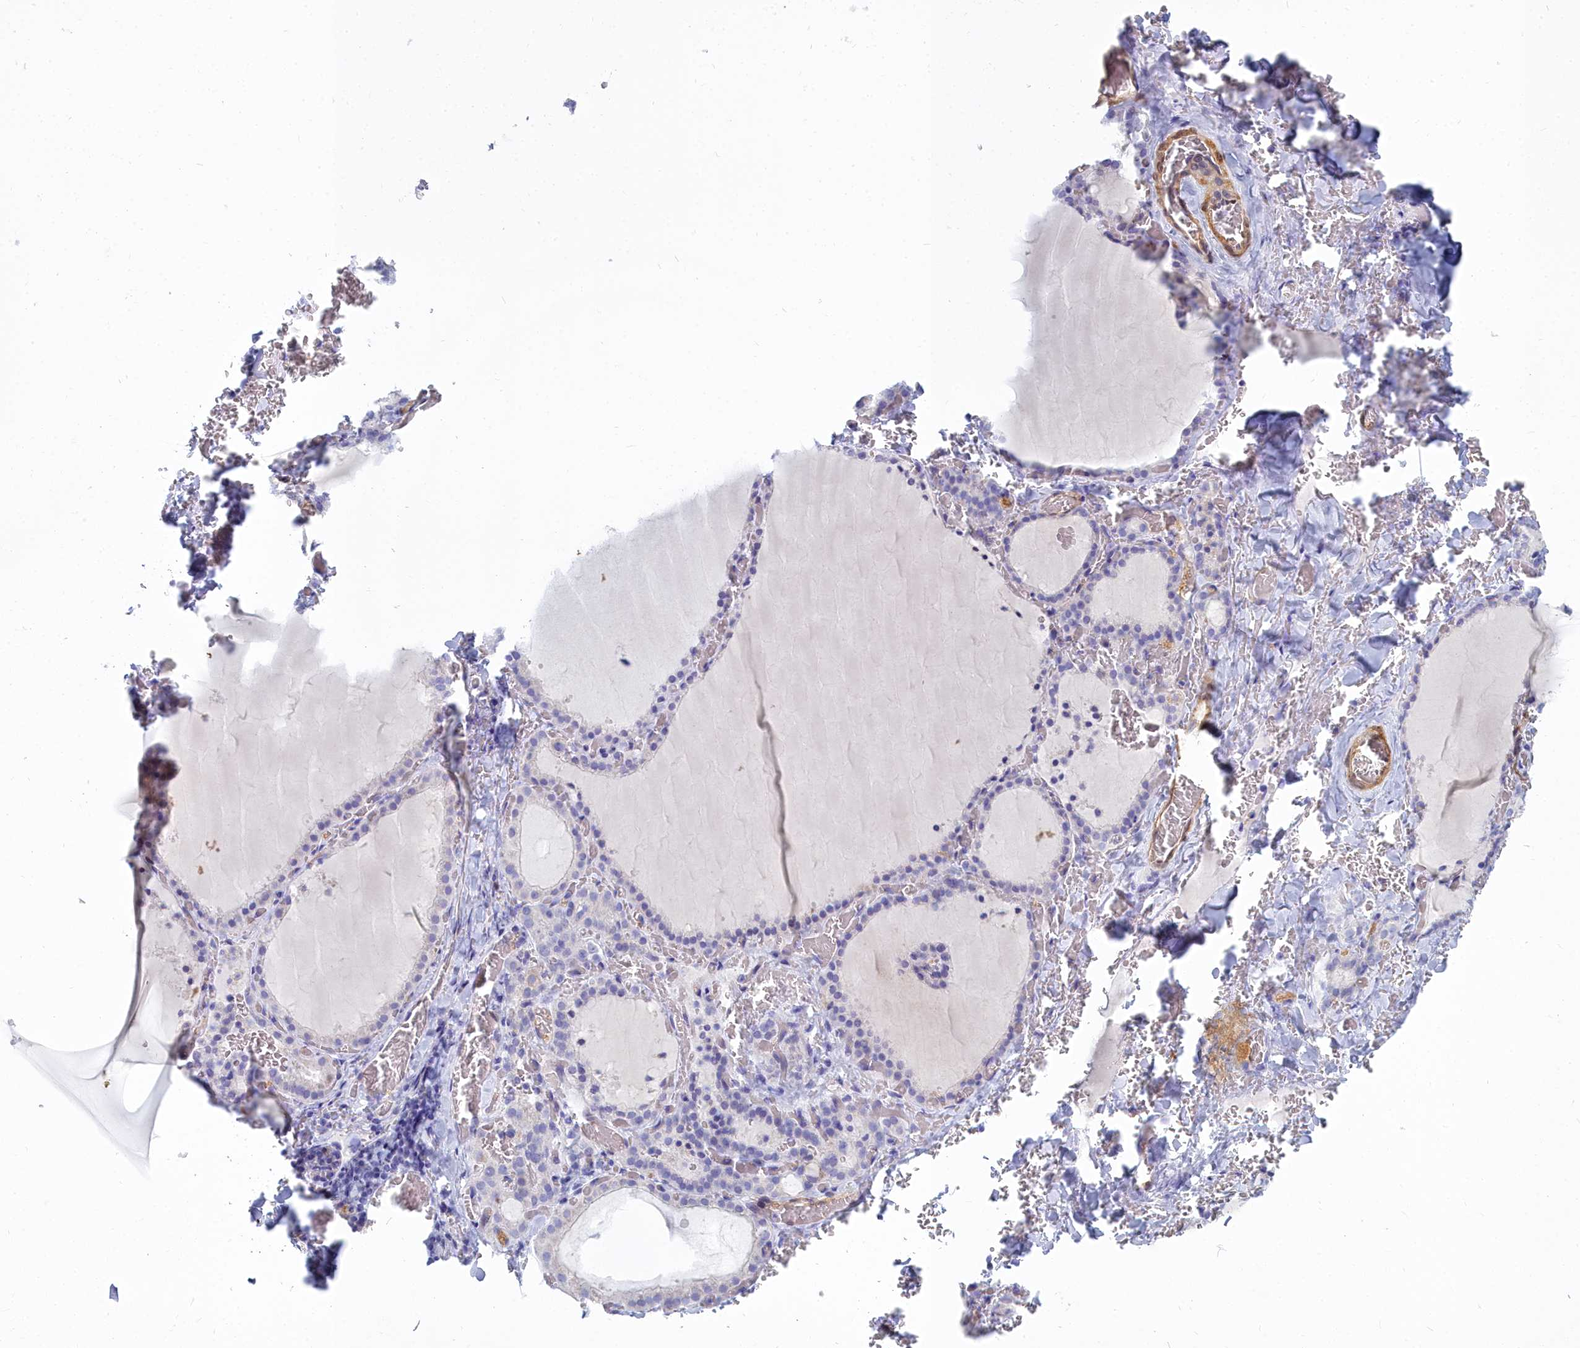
{"staining": {"intensity": "negative", "quantity": "none", "location": "none"}, "tissue": "thyroid gland", "cell_type": "Glandular cells", "image_type": "normal", "snomed": [{"axis": "morphology", "description": "Normal tissue, NOS"}, {"axis": "topography", "description": "Thyroid gland"}], "caption": "Image shows no protein positivity in glandular cells of unremarkable thyroid gland. The staining was performed using DAB (3,3'-diaminobenzidine) to visualize the protein expression in brown, while the nuclei were stained in blue with hematoxylin (Magnification: 20x).", "gene": "PPP1R14A", "patient": {"sex": "female", "age": 39}}